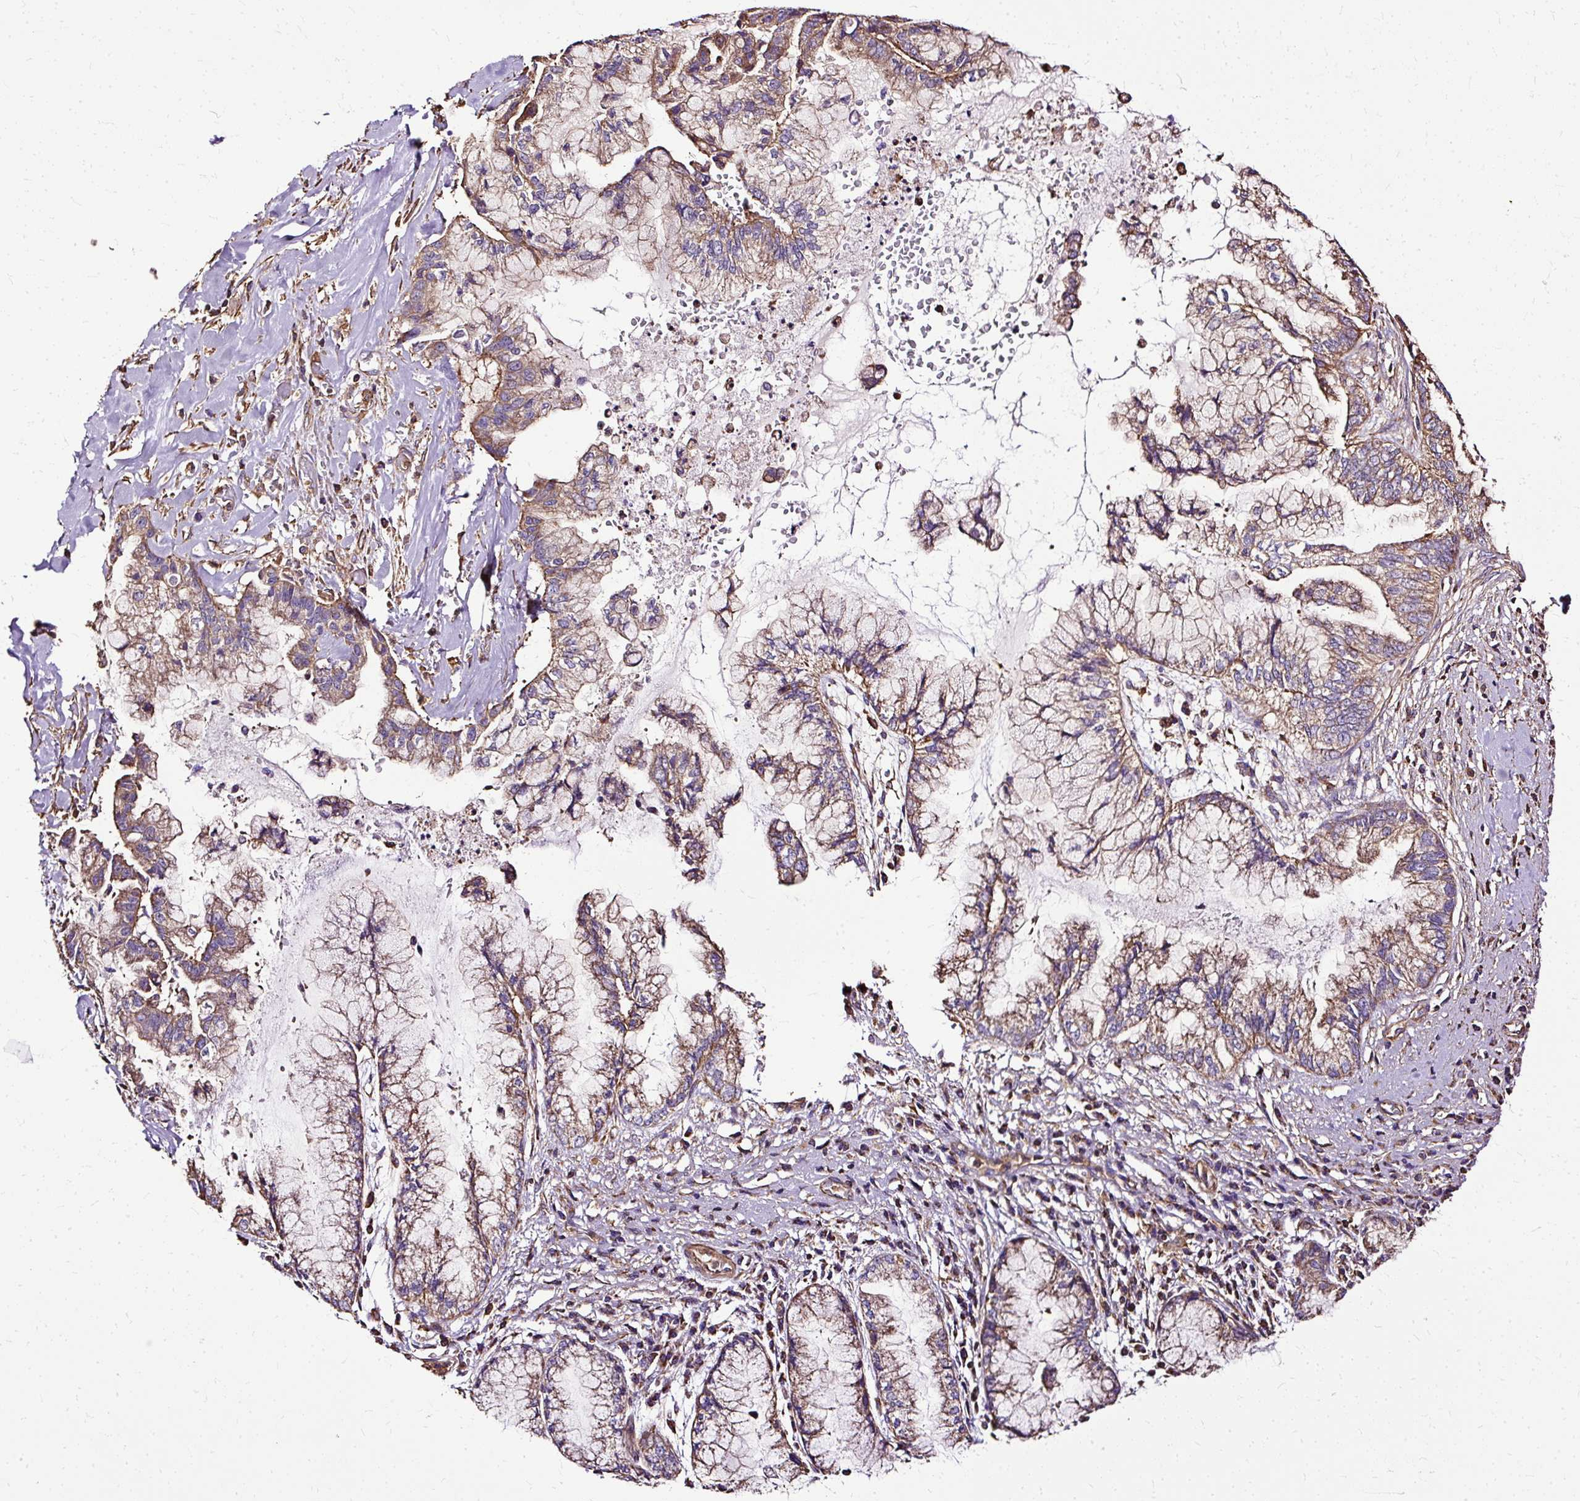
{"staining": {"intensity": "moderate", "quantity": "25%-75%", "location": "cytoplasmic/membranous"}, "tissue": "pancreatic cancer", "cell_type": "Tumor cells", "image_type": "cancer", "snomed": [{"axis": "morphology", "description": "Adenocarcinoma, NOS"}, {"axis": "topography", "description": "Pancreas"}], "caption": "Protein staining of pancreatic cancer (adenocarcinoma) tissue reveals moderate cytoplasmic/membranous staining in about 25%-75% of tumor cells. (DAB (3,3'-diaminobenzidine) = brown stain, brightfield microscopy at high magnification).", "gene": "KLHL11", "patient": {"sex": "male", "age": 73}}